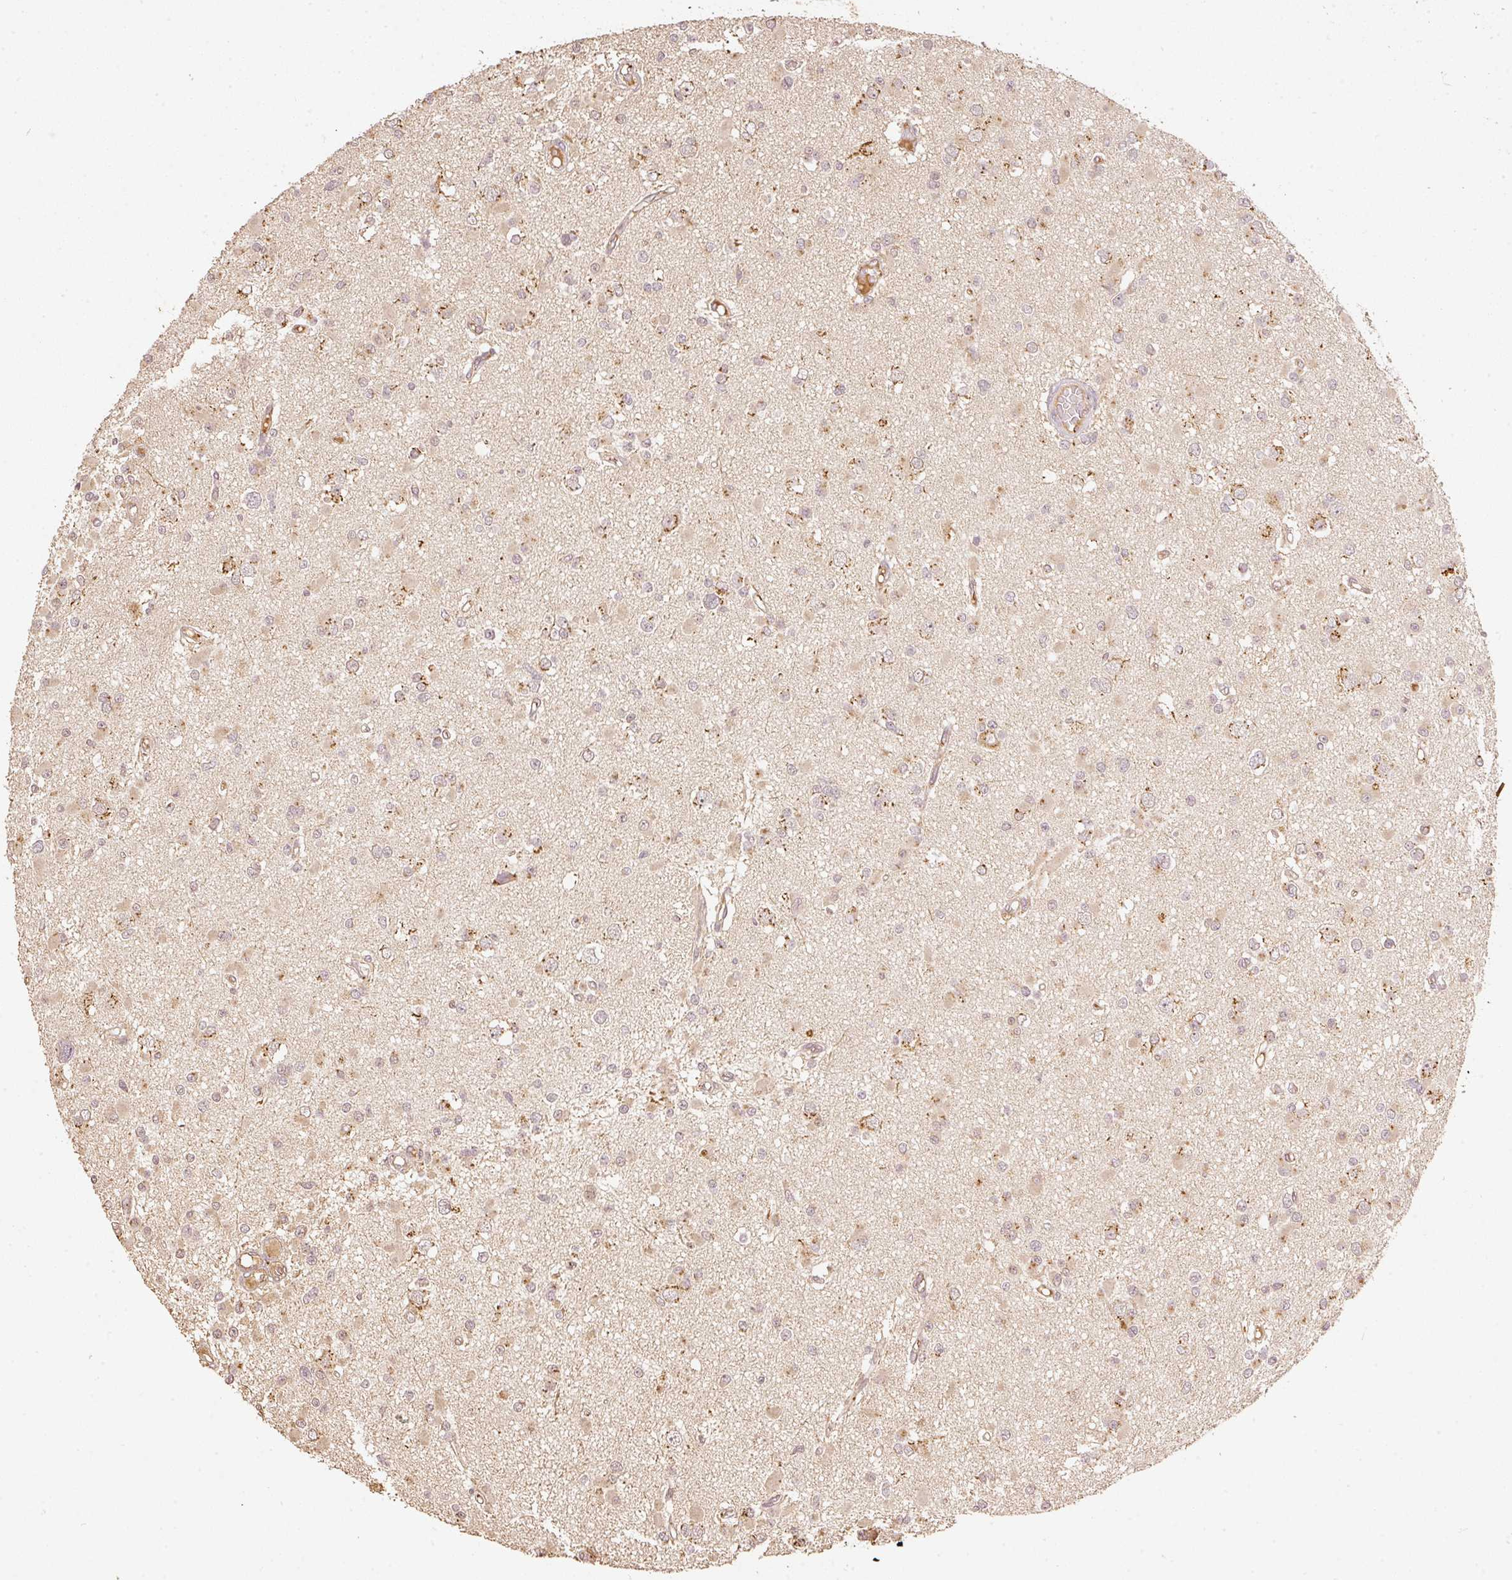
{"staining": {"intensity": "moderate", "quantity": ">75%", "location": "cytoplasmic/membranous"}, "tissue": "glioma", "cell_type": "Tumor cells", "image_type": "cancer", "snomed": [{"axis": "morphology", "description": "Glioma, malignant, Low grade"}, {"axis": "topography", "description": "Brain"}], "caption": "Protein staining of glioma tissue exhibits moderate cytoplasmic/membranous expression in about >75% of tumor cells. (Brightfield microscopy of DAB IHC at high magnification).", "gene": "FUT8", "patient": {"sex": "female", "age": 22}}